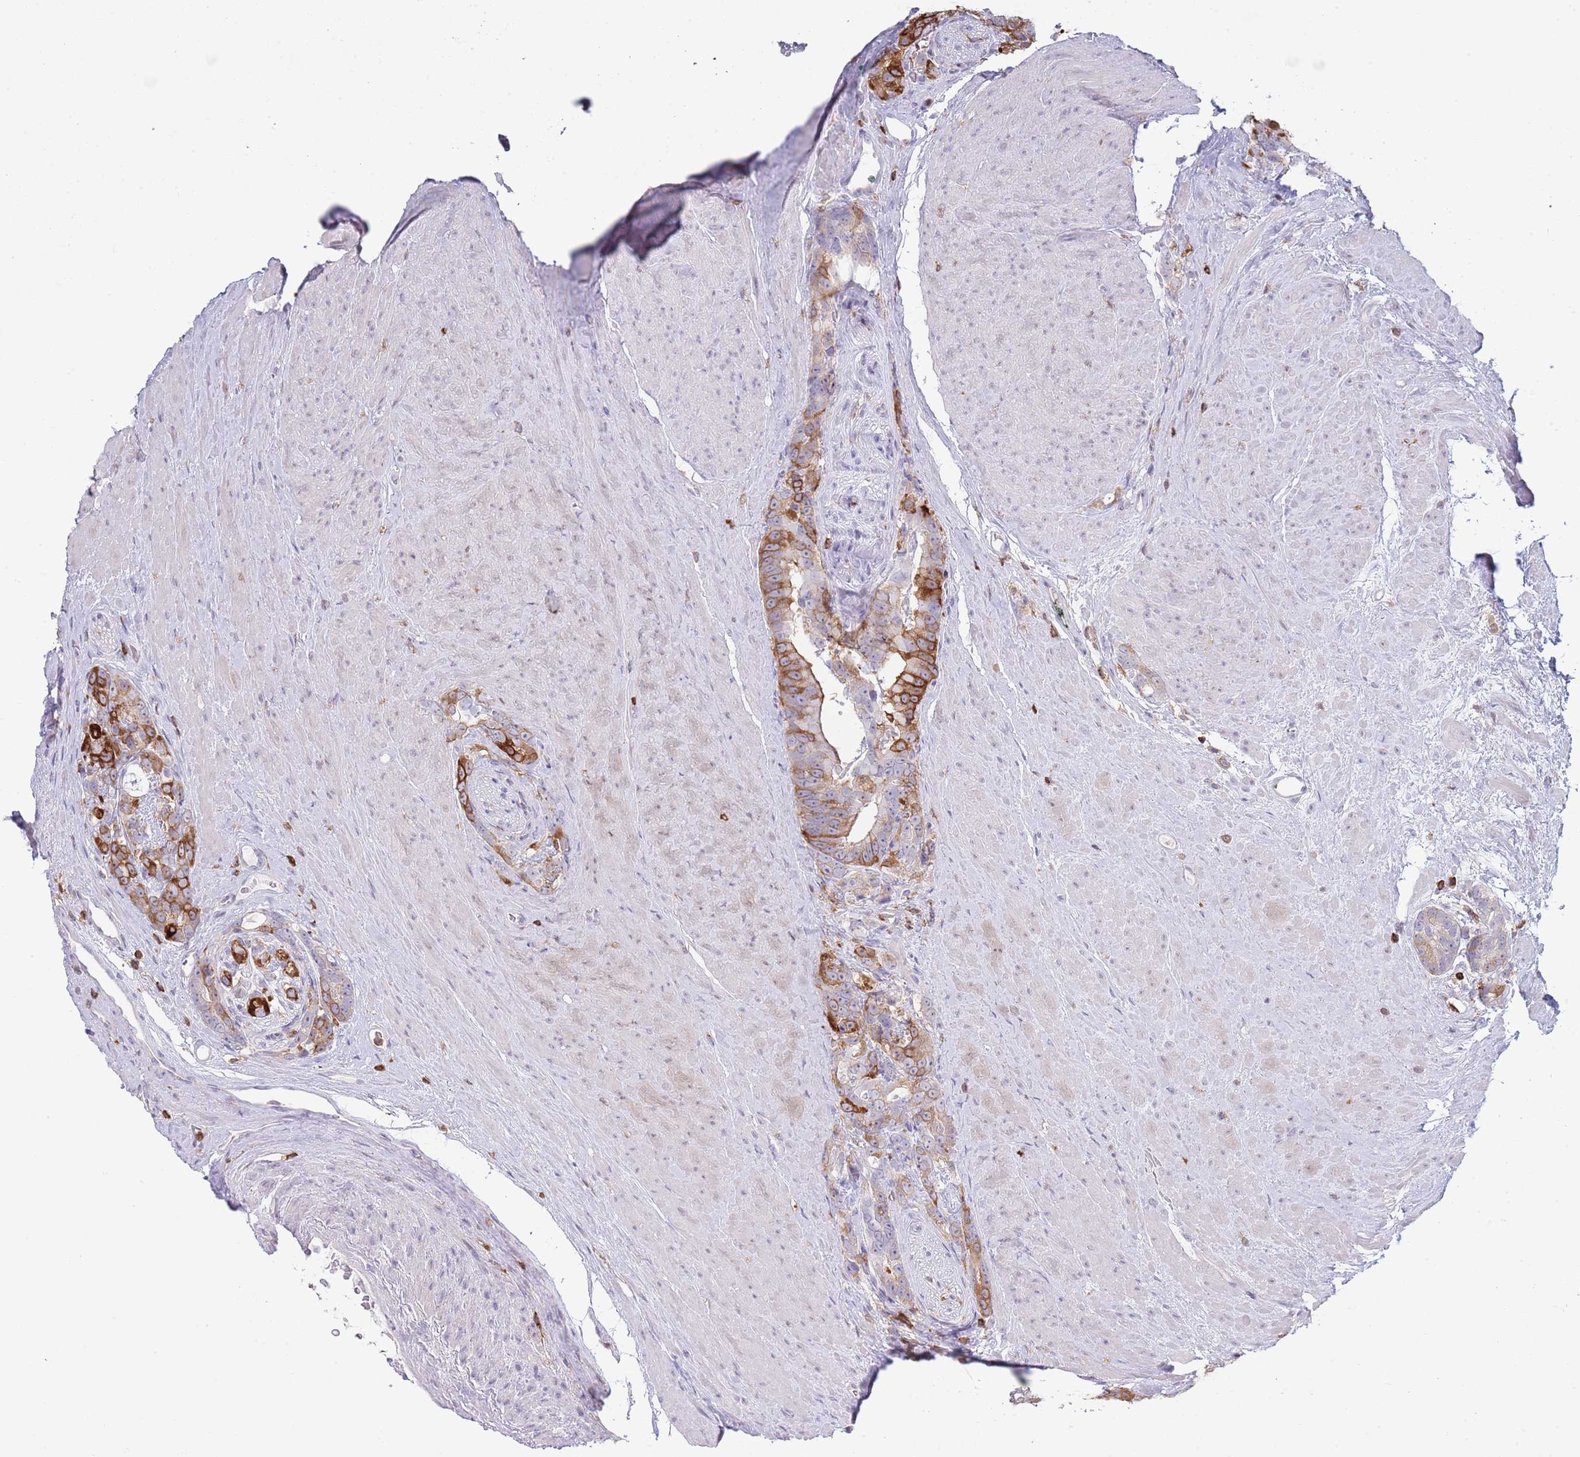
{"staining": {"intensity": "strong", "quantity": "25%-75%", "location": "cytoplasmic/membranous"}, "tissue": "prostate cancer", "cell_type": "Tumor cells", "image_type": "cancer", "snomed": [{"axis": "morphology", "description": "Adenocarcinoma, High grade"}, {"axis": "topography", "description": "Prostate"}], "caption": "Tumor cells reveal strong cytoplasmic/membranous expression in about 25%-75% of cells in adenocarcinoma (high-grade) (prostate).", "gene": "LPXN", "patient": {"sex": "male", "age": 74}}